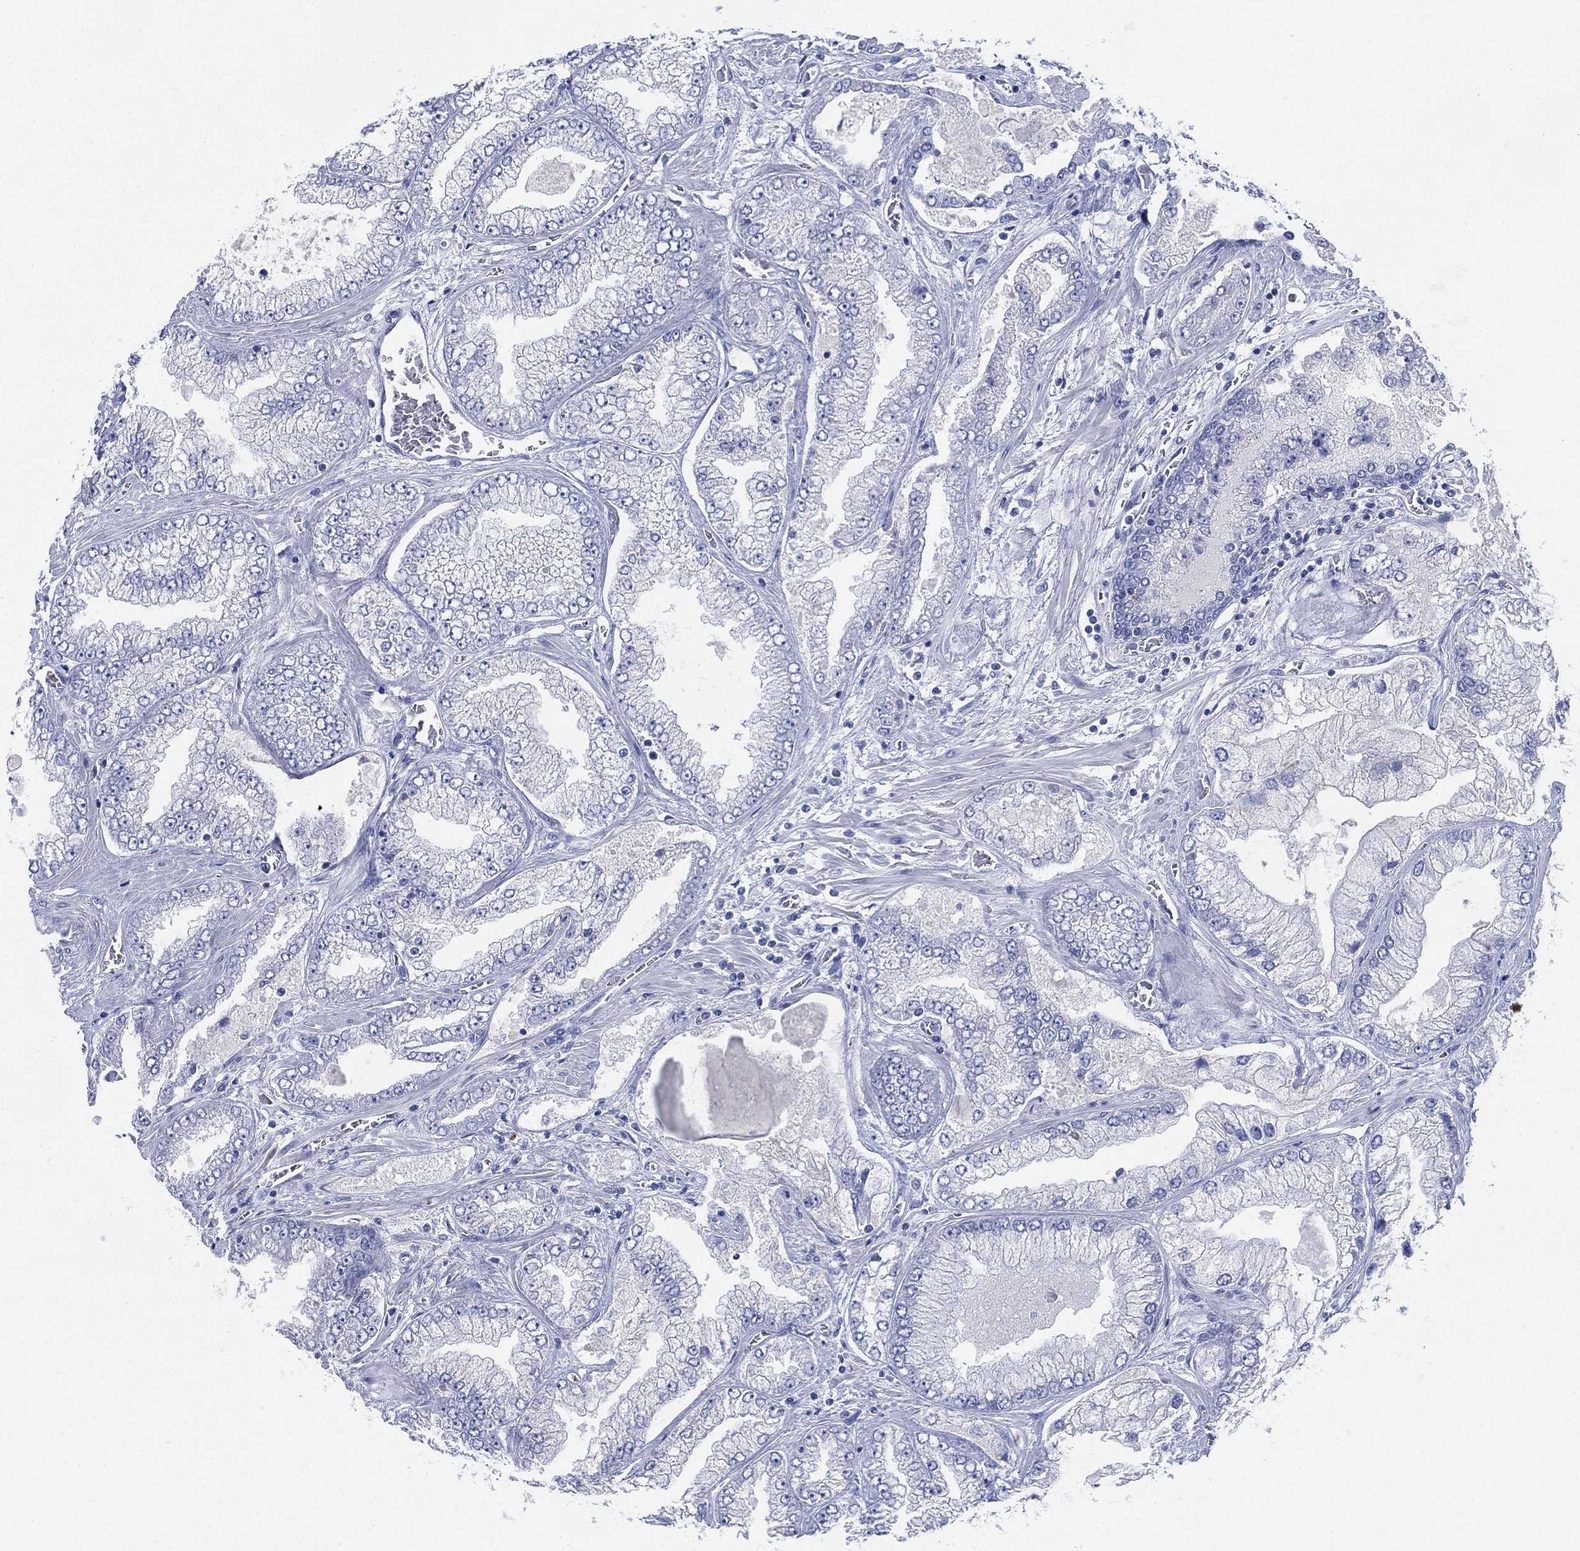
{"staining": {"intensity": "negative", "quantity": "none", "location": "none"}, "tissue": "prostate cancer", "cell_type": "Tumor cells", "image_type": "cancer", "snomed": [{"axis": "morphology", "description": "Adenocarcinoma, Low grade"}, {"axis": "topography", "description": "Prostate"}], "caption": "The micrograph shows no staining of tumor cells in prostate cancer (adenocarcinoma (low-grade)).", "gene": "ADAD2", "patient": {"sex": "male", "age": 57}}